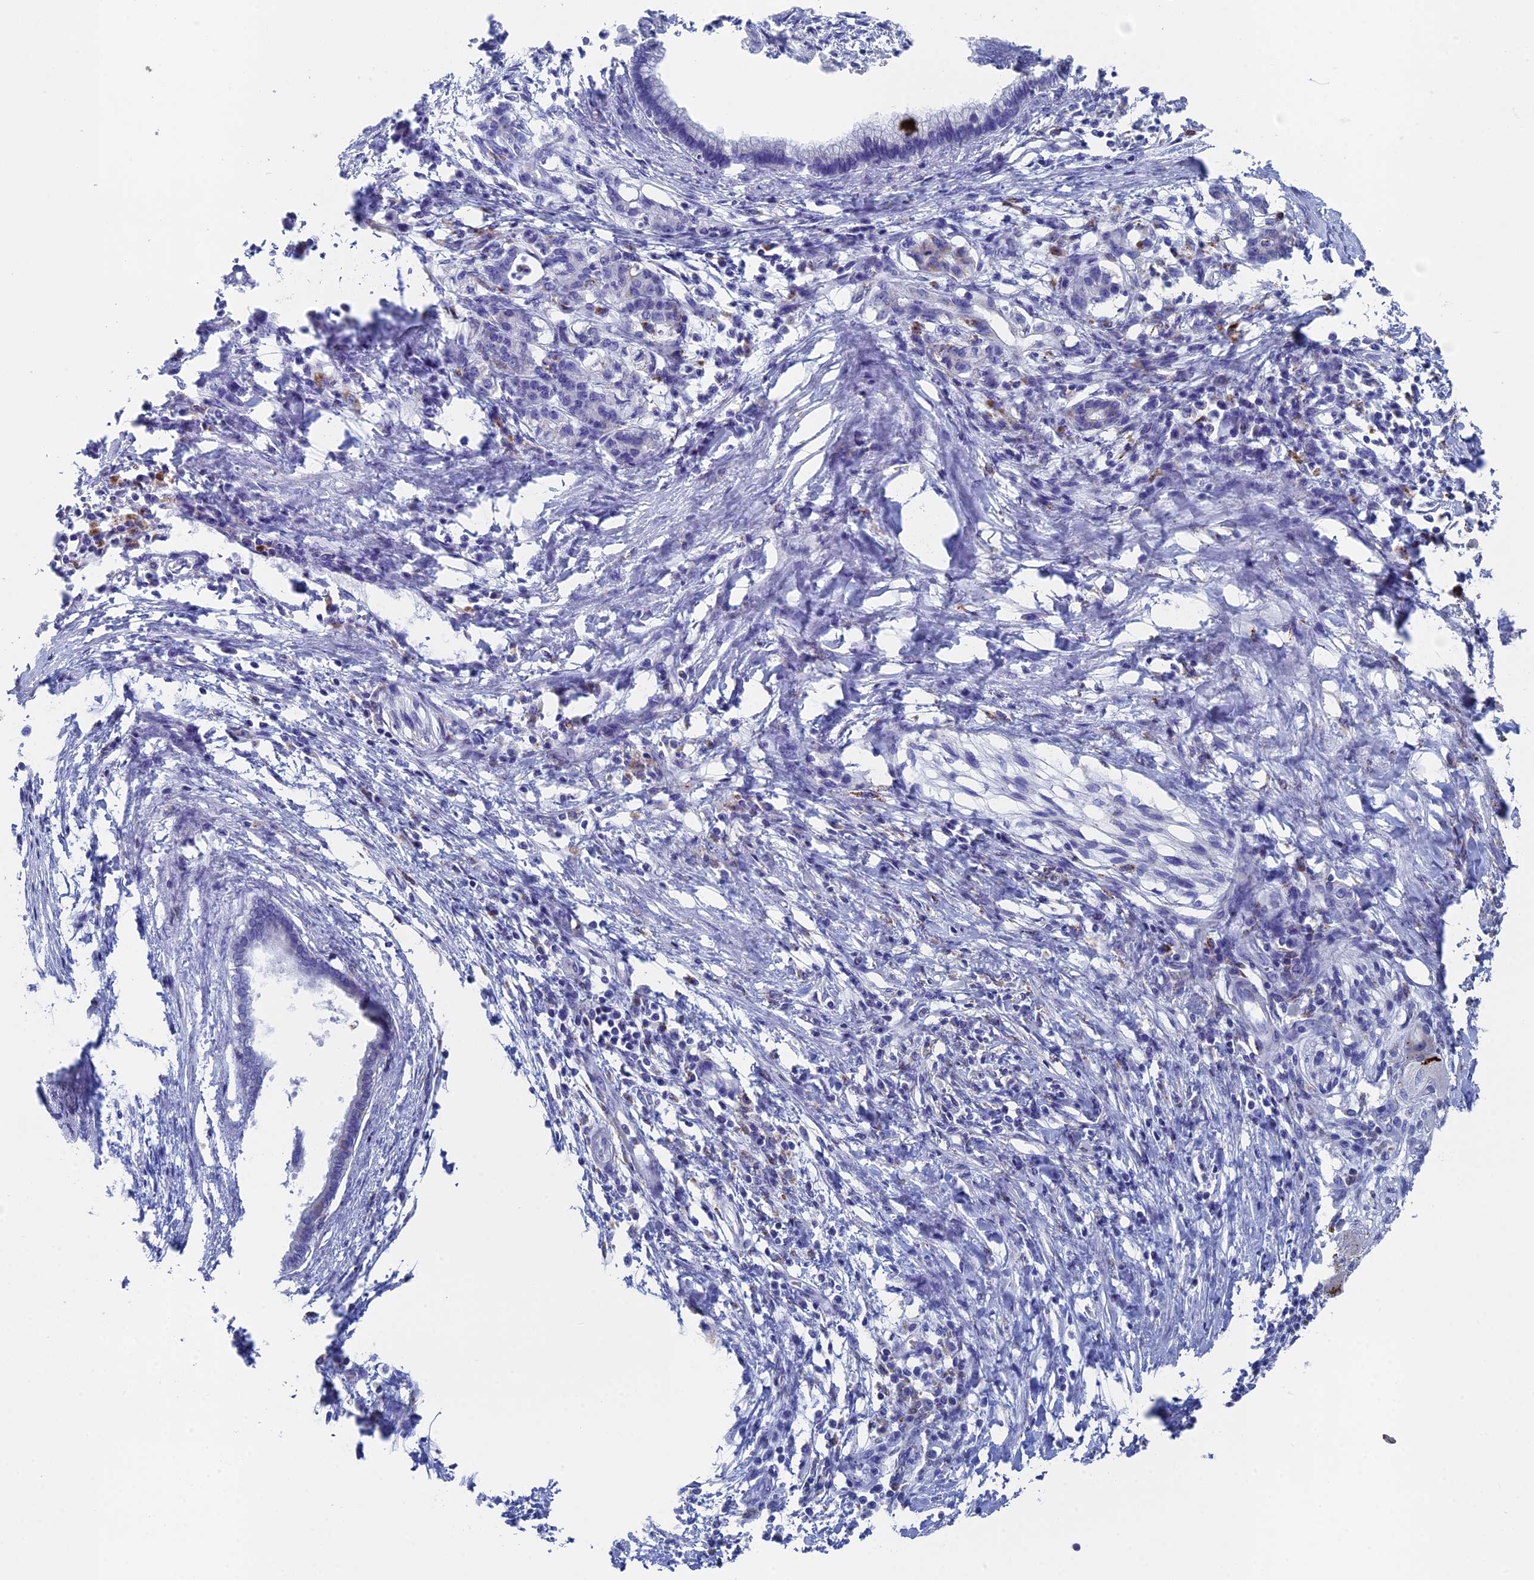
{"staining": {"intensity": "negative", "quantity": "none", "location": "none"}, "tissue": "pancreatic cancer", "cell_type": "Tumor cells", "image_type": "cancer", "snomed": [{"axis": "morphology", "description": "Adenocarcinoma, NOS"}, {"axis": "topography", "description": "Pancreas"}], "caption": "High power microscopy photomicrograph of an IHC photomicrograph of adenocarcinoma (pancreatic), revealing no significant expression in tumor cells.", "gene": "SMG9", "patient": {"sex": "female", "age": 55}}